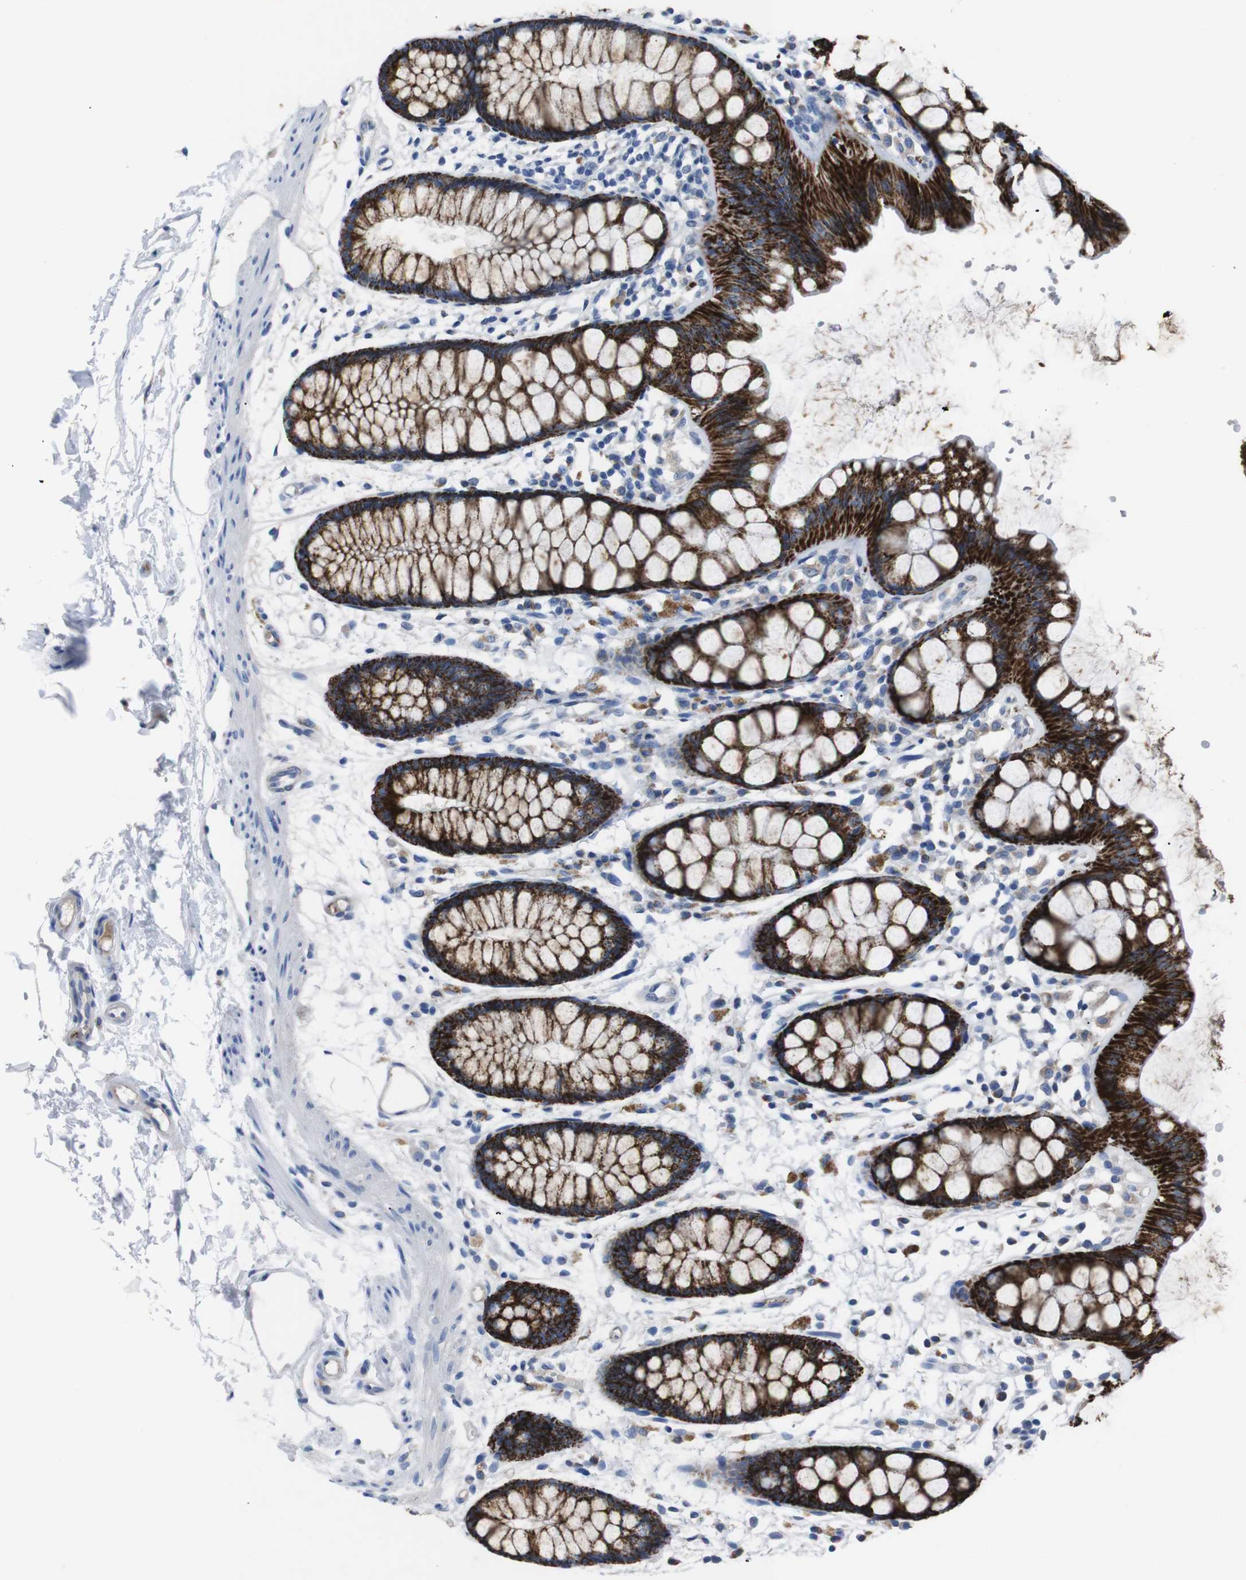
{"staining": {"intensity": "strong", "quantity": ">75%", "location": "cytoplasmic/membranous"}, "tissue": "rectum", "cell_type": "Glandular cells", "image_type": "normal", "snomed": [{"axis": "morphology", "description": "Normal tissue, NOS"}, {"axis": "topography", "description": "Rectum"}], "caption": "A brown stain highlights strong cytoplasmic/membranous expression of a protein in glandular cells of benign human rectum. The staining was performed using DAB to visualize the protein expression in brown, while the nuclei were stained in blue with hematoxylin (Magnification: 20x).", "gene": "GJB2", "patient": {"sex": "female", "age": 66}}